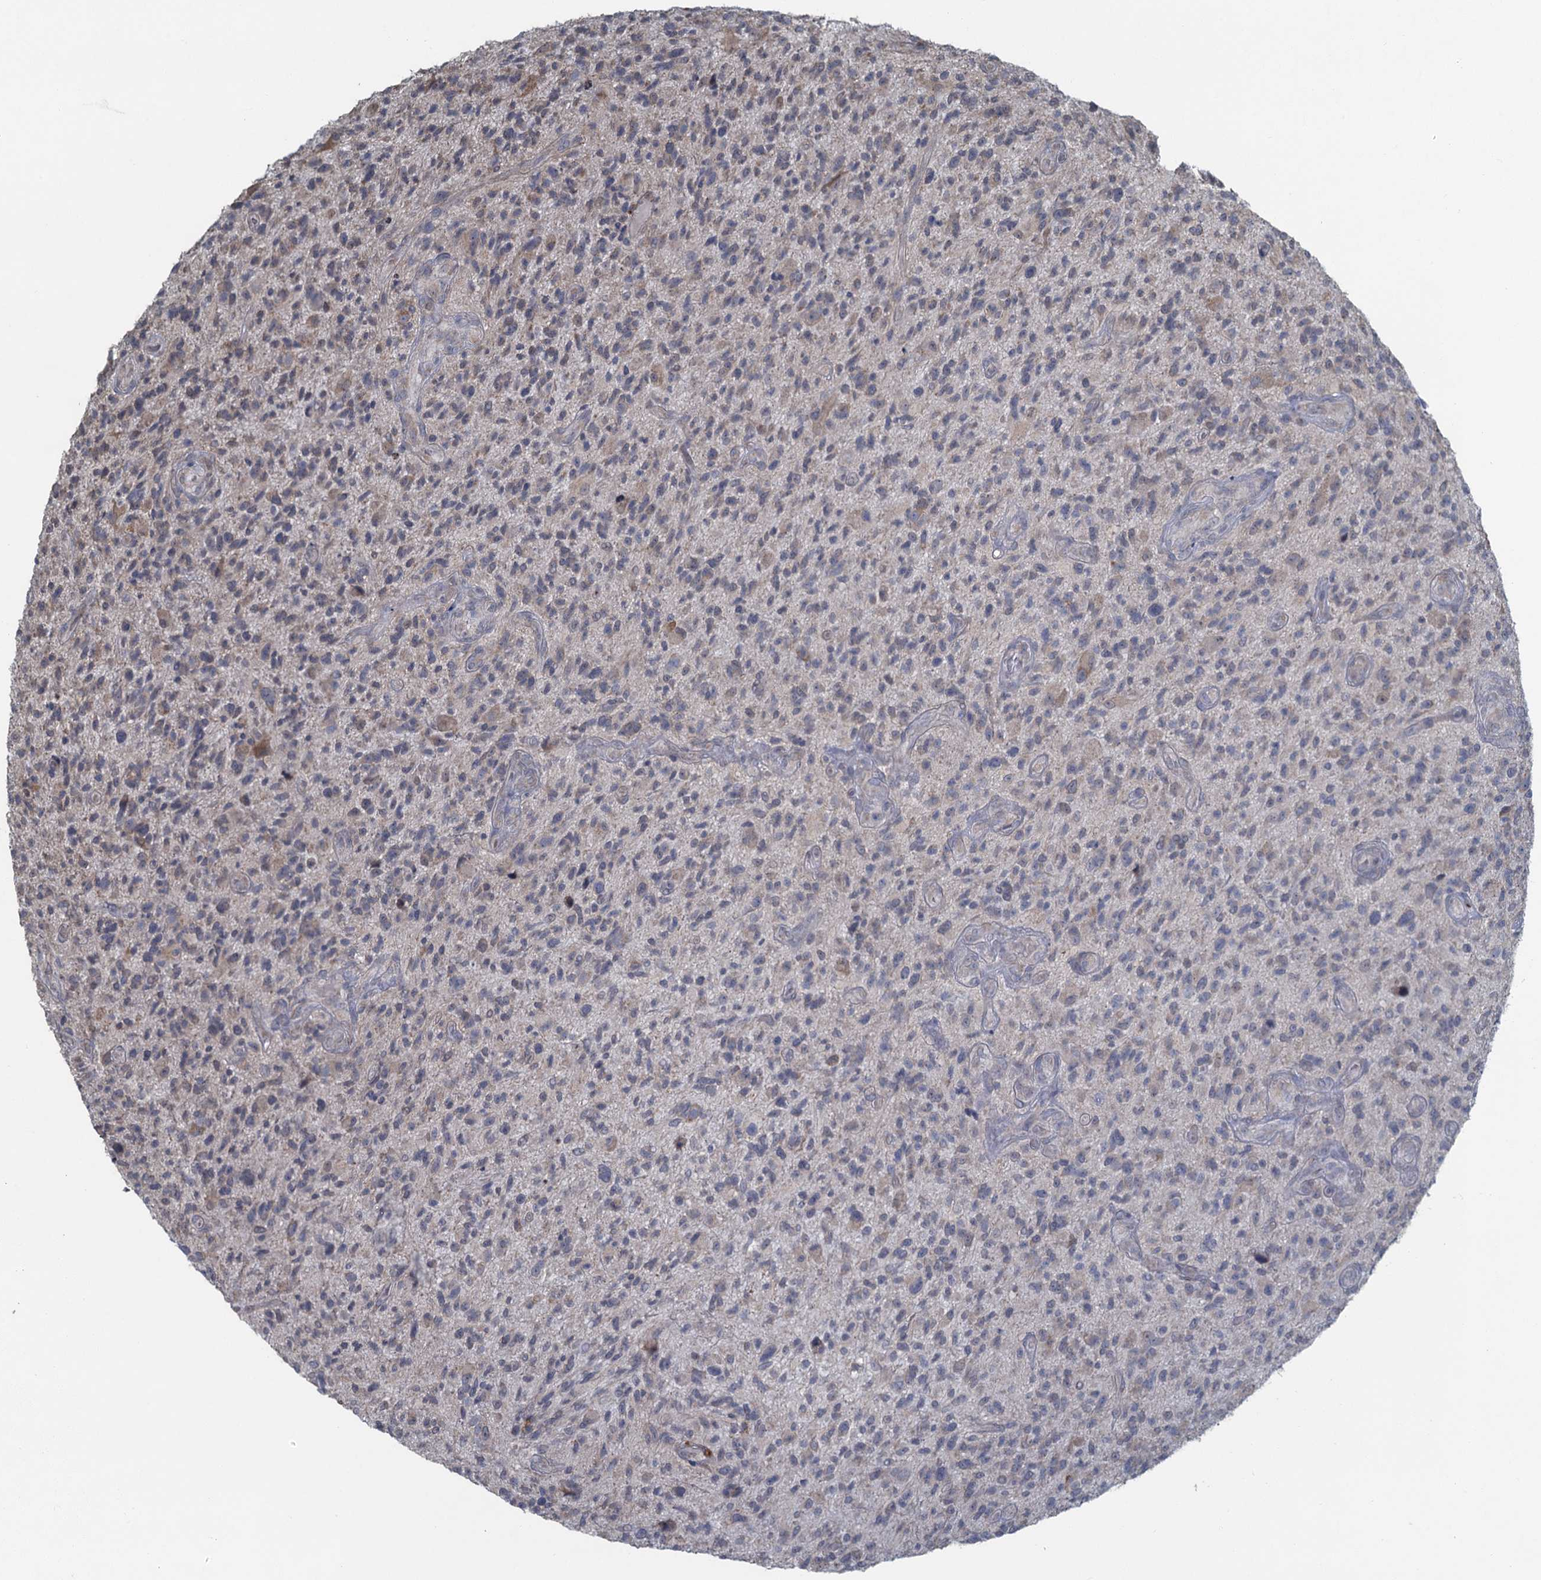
{"staining": {"intensity": "weak", "quantity": "<25%", "location": "cytoplasmic/membranous"}, "tissue": "glioma", "cell_type": "Tumor cells", "image_type": "cancer", "snomed": [{"axis": "morphology", "description": "Glioma, malignant, High grade"}, {"axis": "topography", "description": "Brain"}], "caption": "IHC micrograph of neoplastic tissue: glioma stained with DAB reveals no significant protein staining in tumor cells.", "gene": "TEX35", "patient": {"sex": "male", "age": 47}}